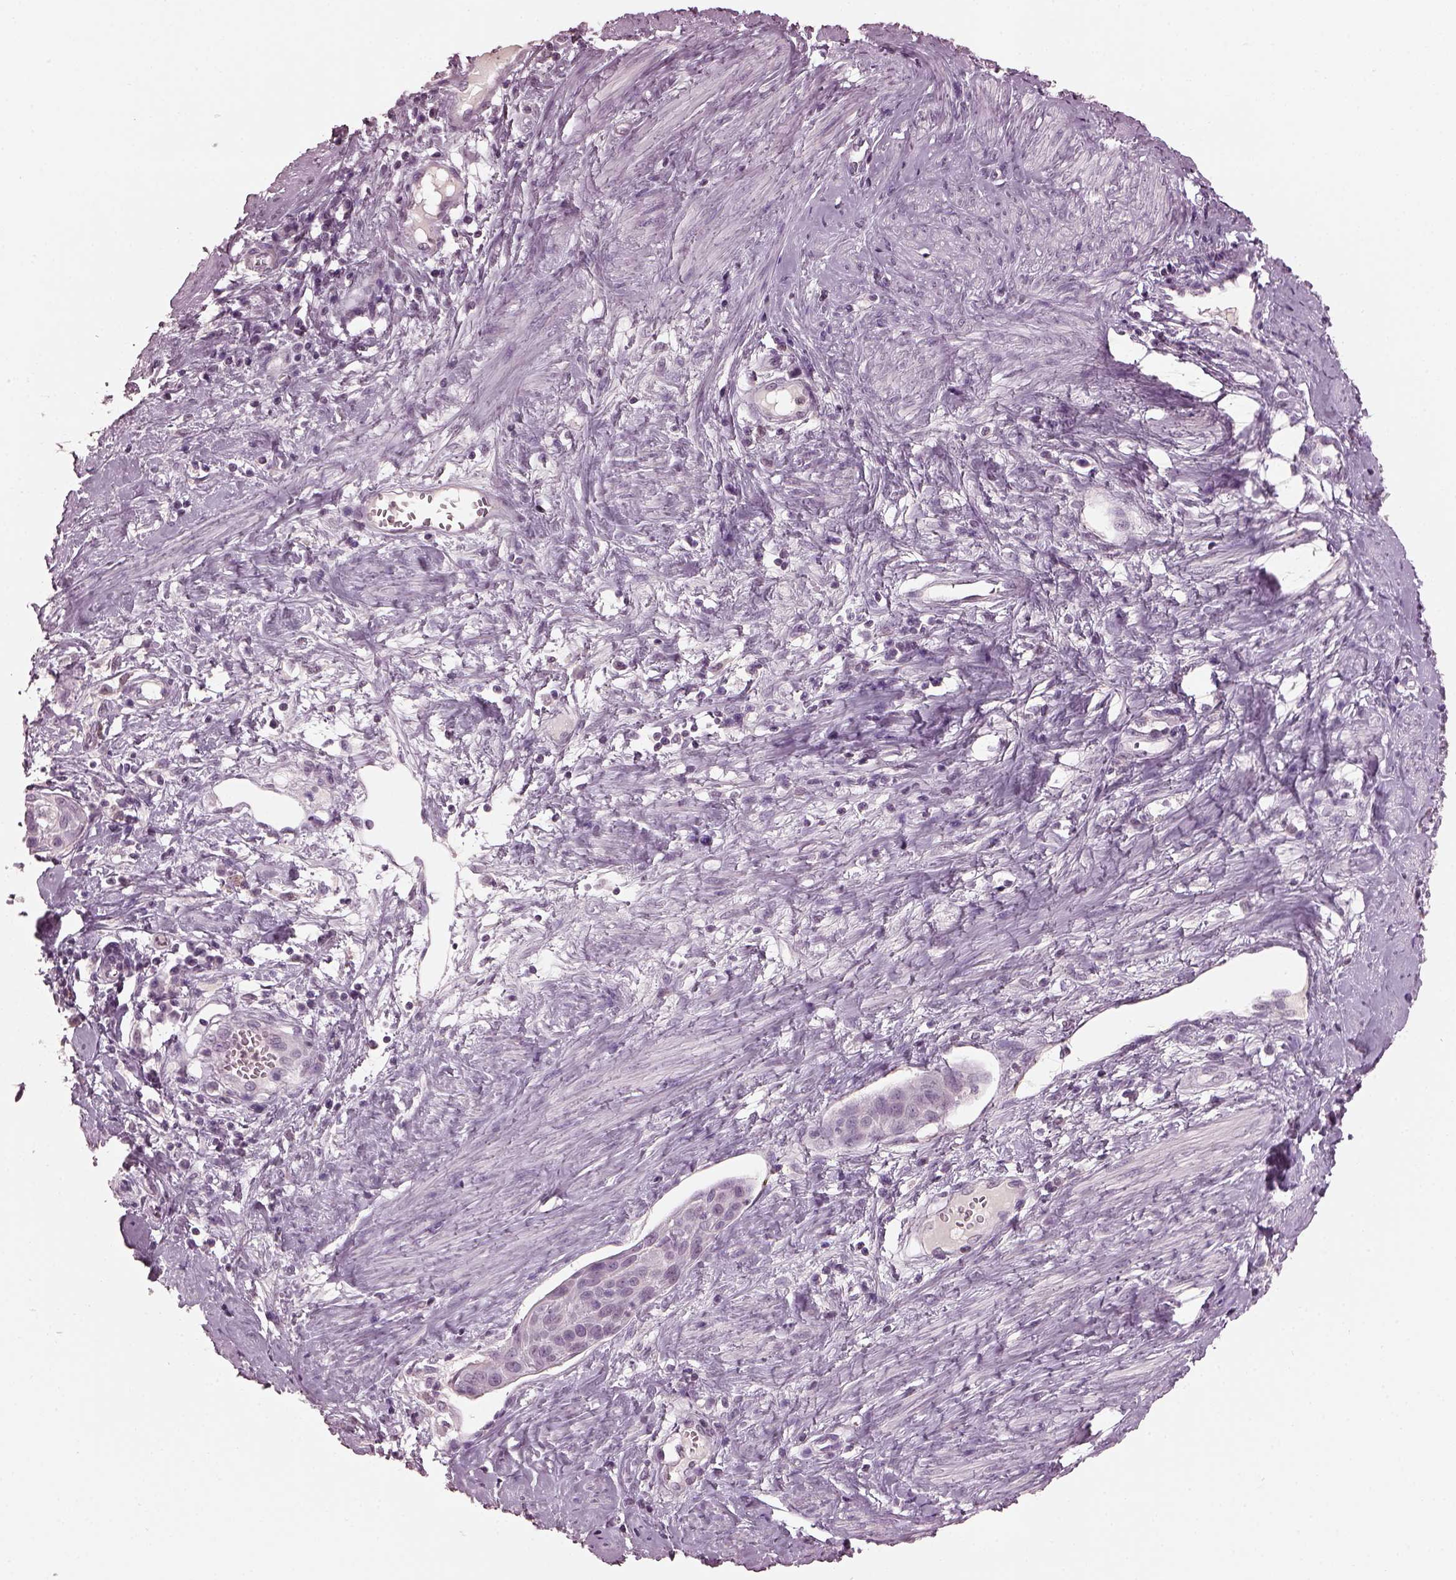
{"staining": {"intensity": "negative", "quantity": "none", "location": "none"}, "tissue": "cervical cancer", "cell_type": "Tumor cells", "image_type": "cancer", "snomed": [{"axis": "morphology", "description": "Squamous cell carcinoma, NOS"}, {"axis": "topography", "description": "Cervix"}], "caption": "Cervical cancer was stained to show a protein in brown. There is no significant positivity in tumor cells.", "gene": "TSKS", "patient": {"sex": "female", "age": 39}}